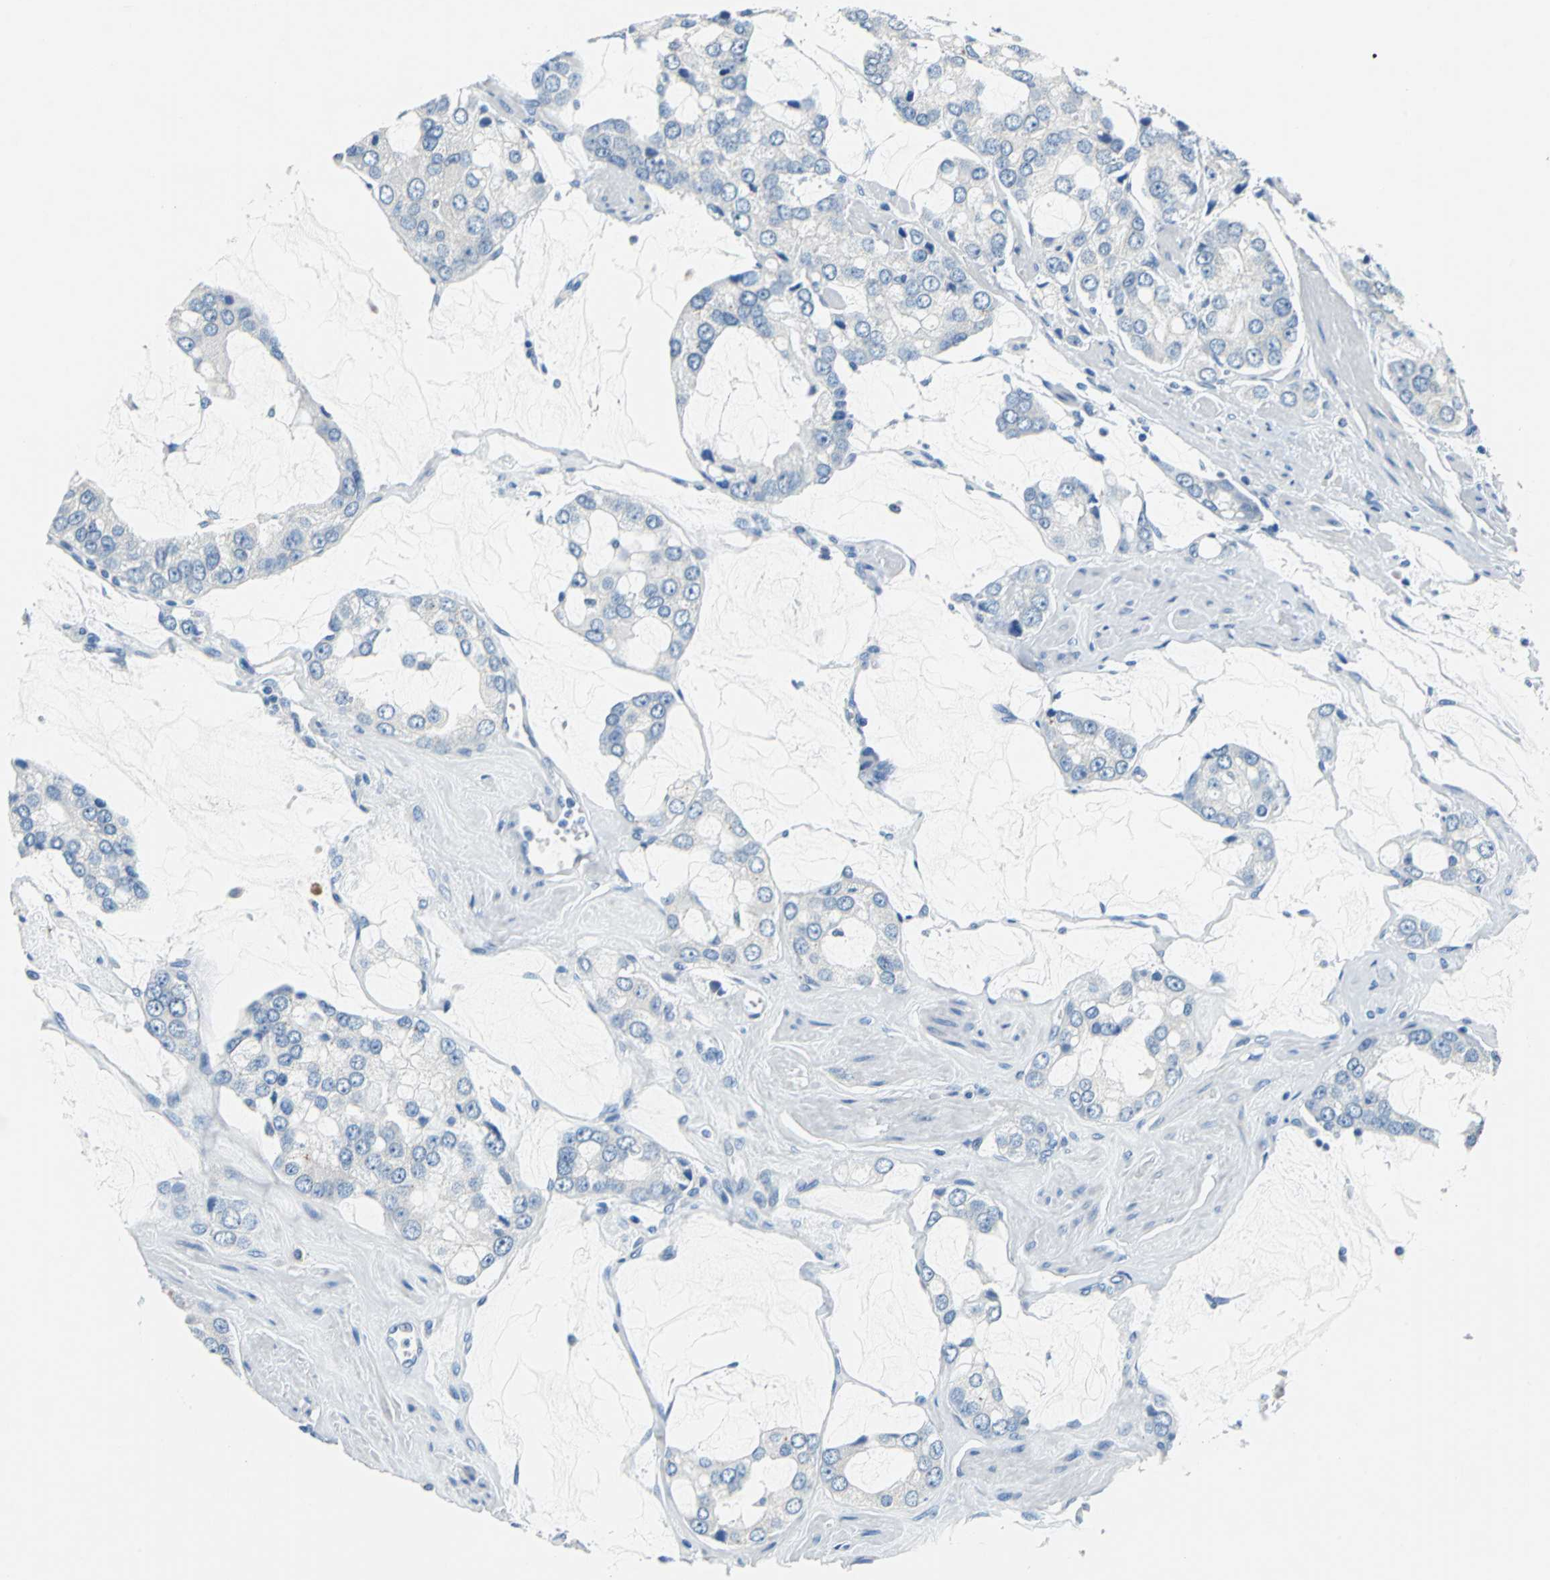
{"staining": {"intensity": "negative", "quantity": "none", "location": "none"}, "tissue": "prostate cancer", "cell_type": "Tumor cells", "image_type": "cancer", "snomed": [{"axis": "morphology", "description": "Adenocarcinoma, High grade"}, {"axis": "topography", "description": "Prostate"}], "caption": "A photomicrograph of prostate cancer stained for a protein shows no brown staining in tumor cells.", "gene": "TEX264", "patient": {"sex": "male", "age": 67}}